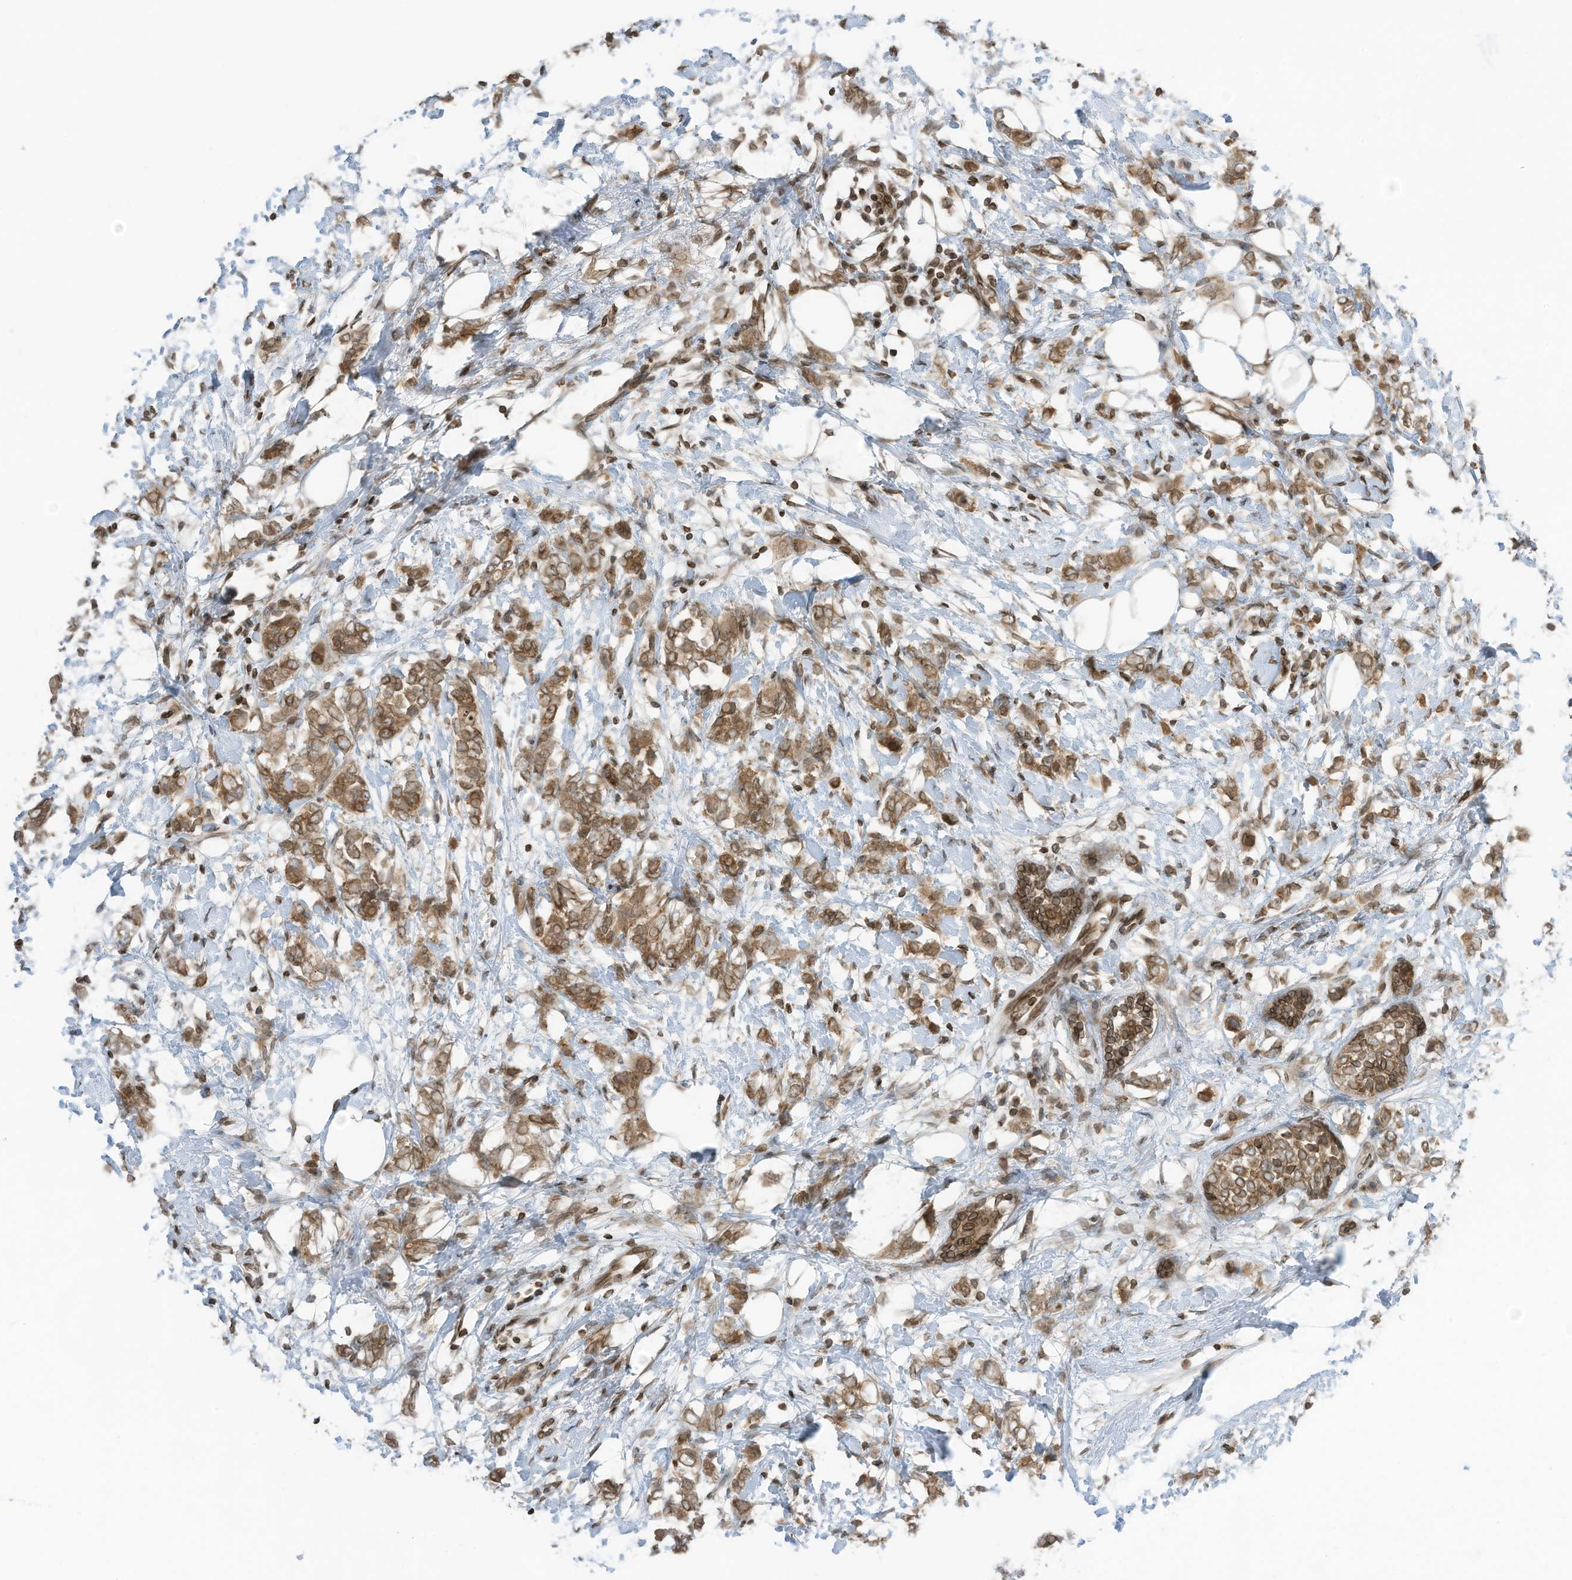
{"staining": {"intensity": "moderate", "quantity": ">75%", "location": "cytoplasmic/membranous,nuclear"}, "tissue": "breast cancer", "cell_type": "Tumor cells", "image_type": "cancer", "snomed": [{"axis": "morphology", "description": "Normal tissue, NOS"}, {"axis": "morphology", "description": "Lobular carcinoma"}, {"axis": "topography", "description": "Breast"}], "caption": "Breast cancer (lobular carcinoma) stained with a brown dye demonstrates moderate cytoplasmic/membranous and nuclear positive positivity in approximately >75% of tumor cells.", "gene": "RABL3", "patient": {"sex": "female", "age": 47}}